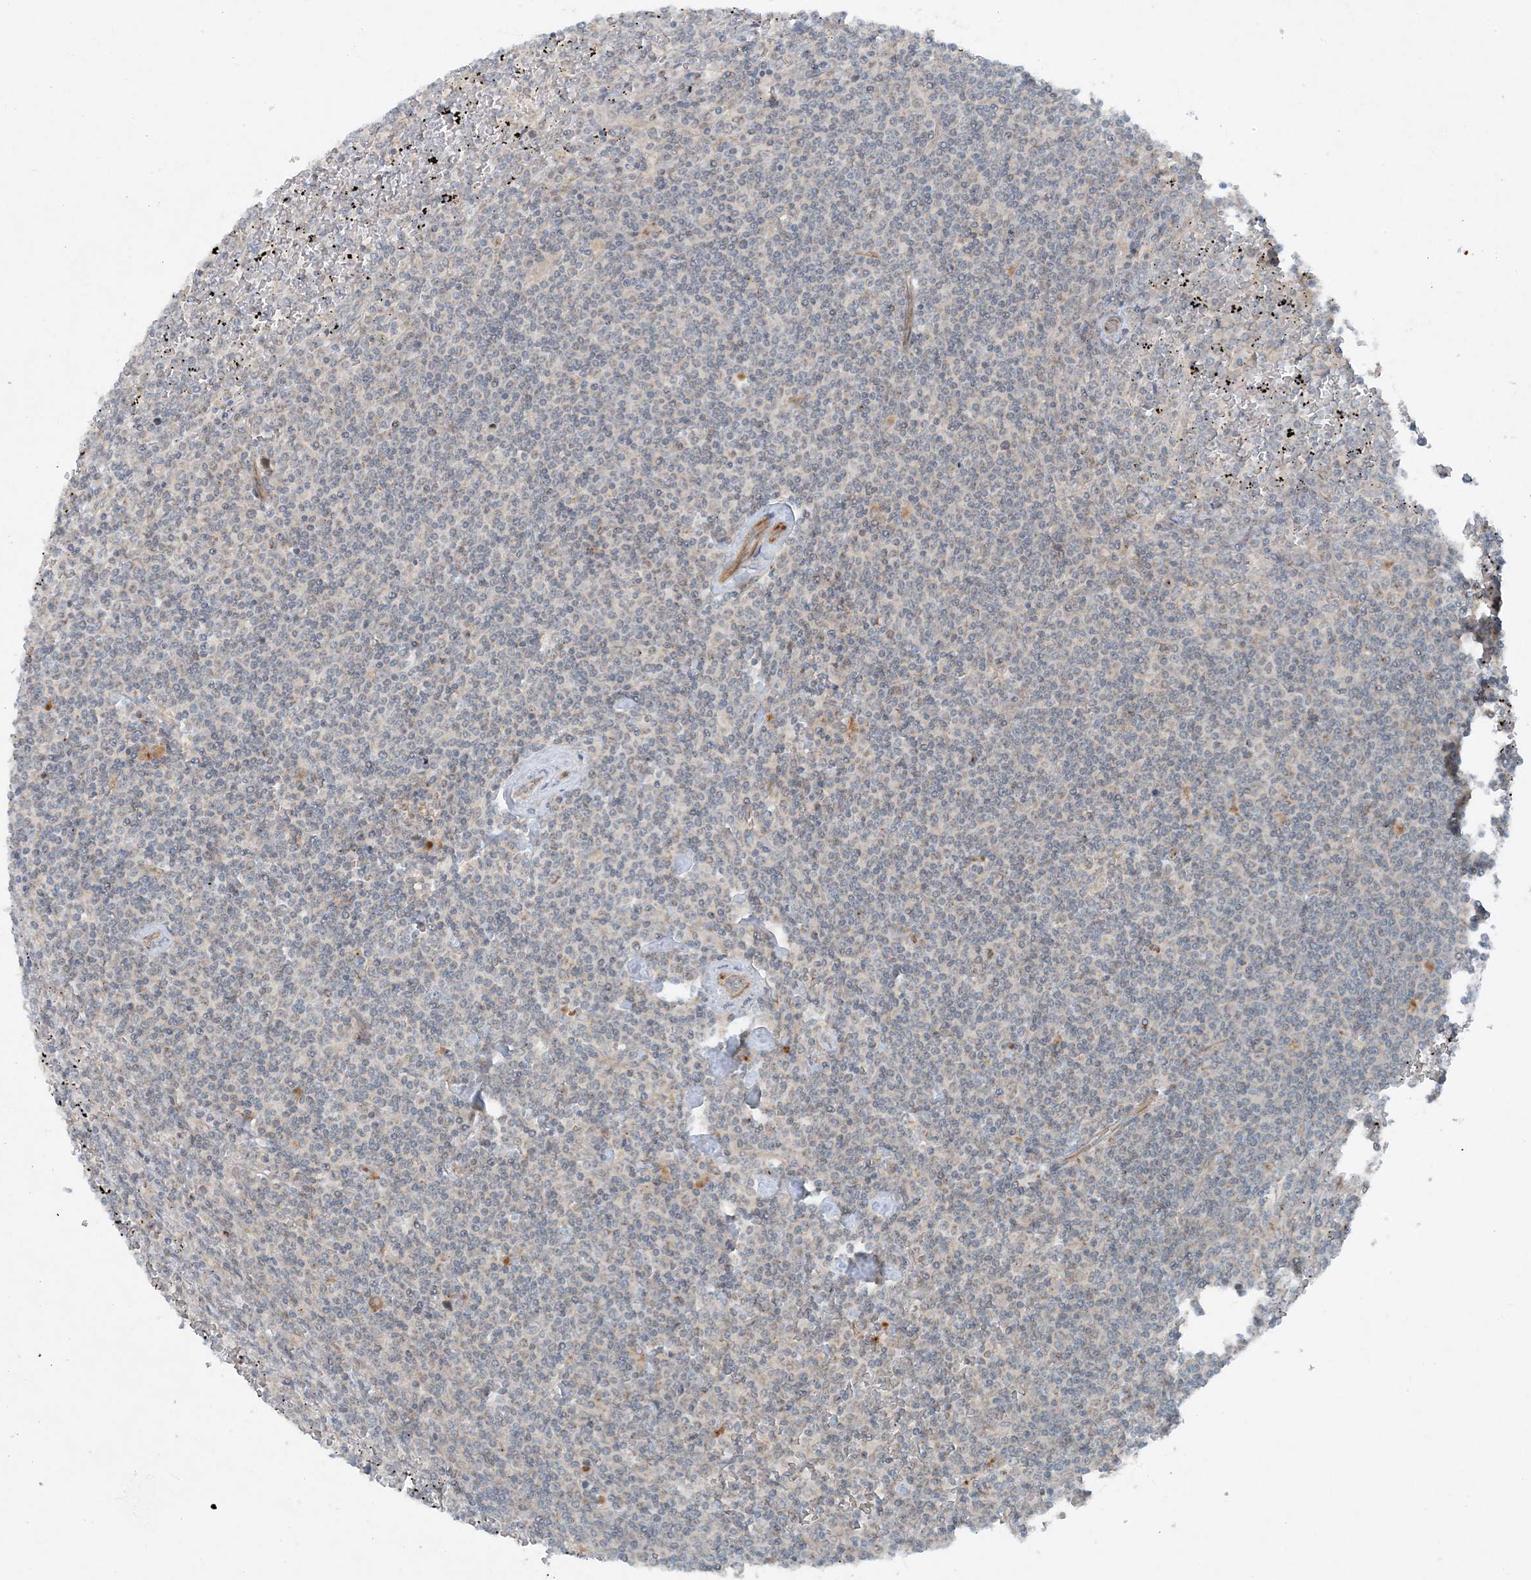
{"staining": {"intensity": "negative", "quantity": "none", "location": "none"}, "tissue": "lymphoma", "cell_type": "Tumor cells", "image_type": "cancer", "snomed": [{"axis": "morphology", "description": "Malignant lymphoma, non-Hodgkin's type, Low grade"}, {"axis": "topography", "description": "Spleen"}], "caption": "Low-grade malignant lymphoma, non-Hodgkin's type was stained to show a protein in brown. There is no significant staining in tumor cells. The staining is performed using DAB brown chromogen with nuclei counter-stained in using hematoxylin.", "gene": "MITD1", "patient": {"sex": "female", "age": 19}}